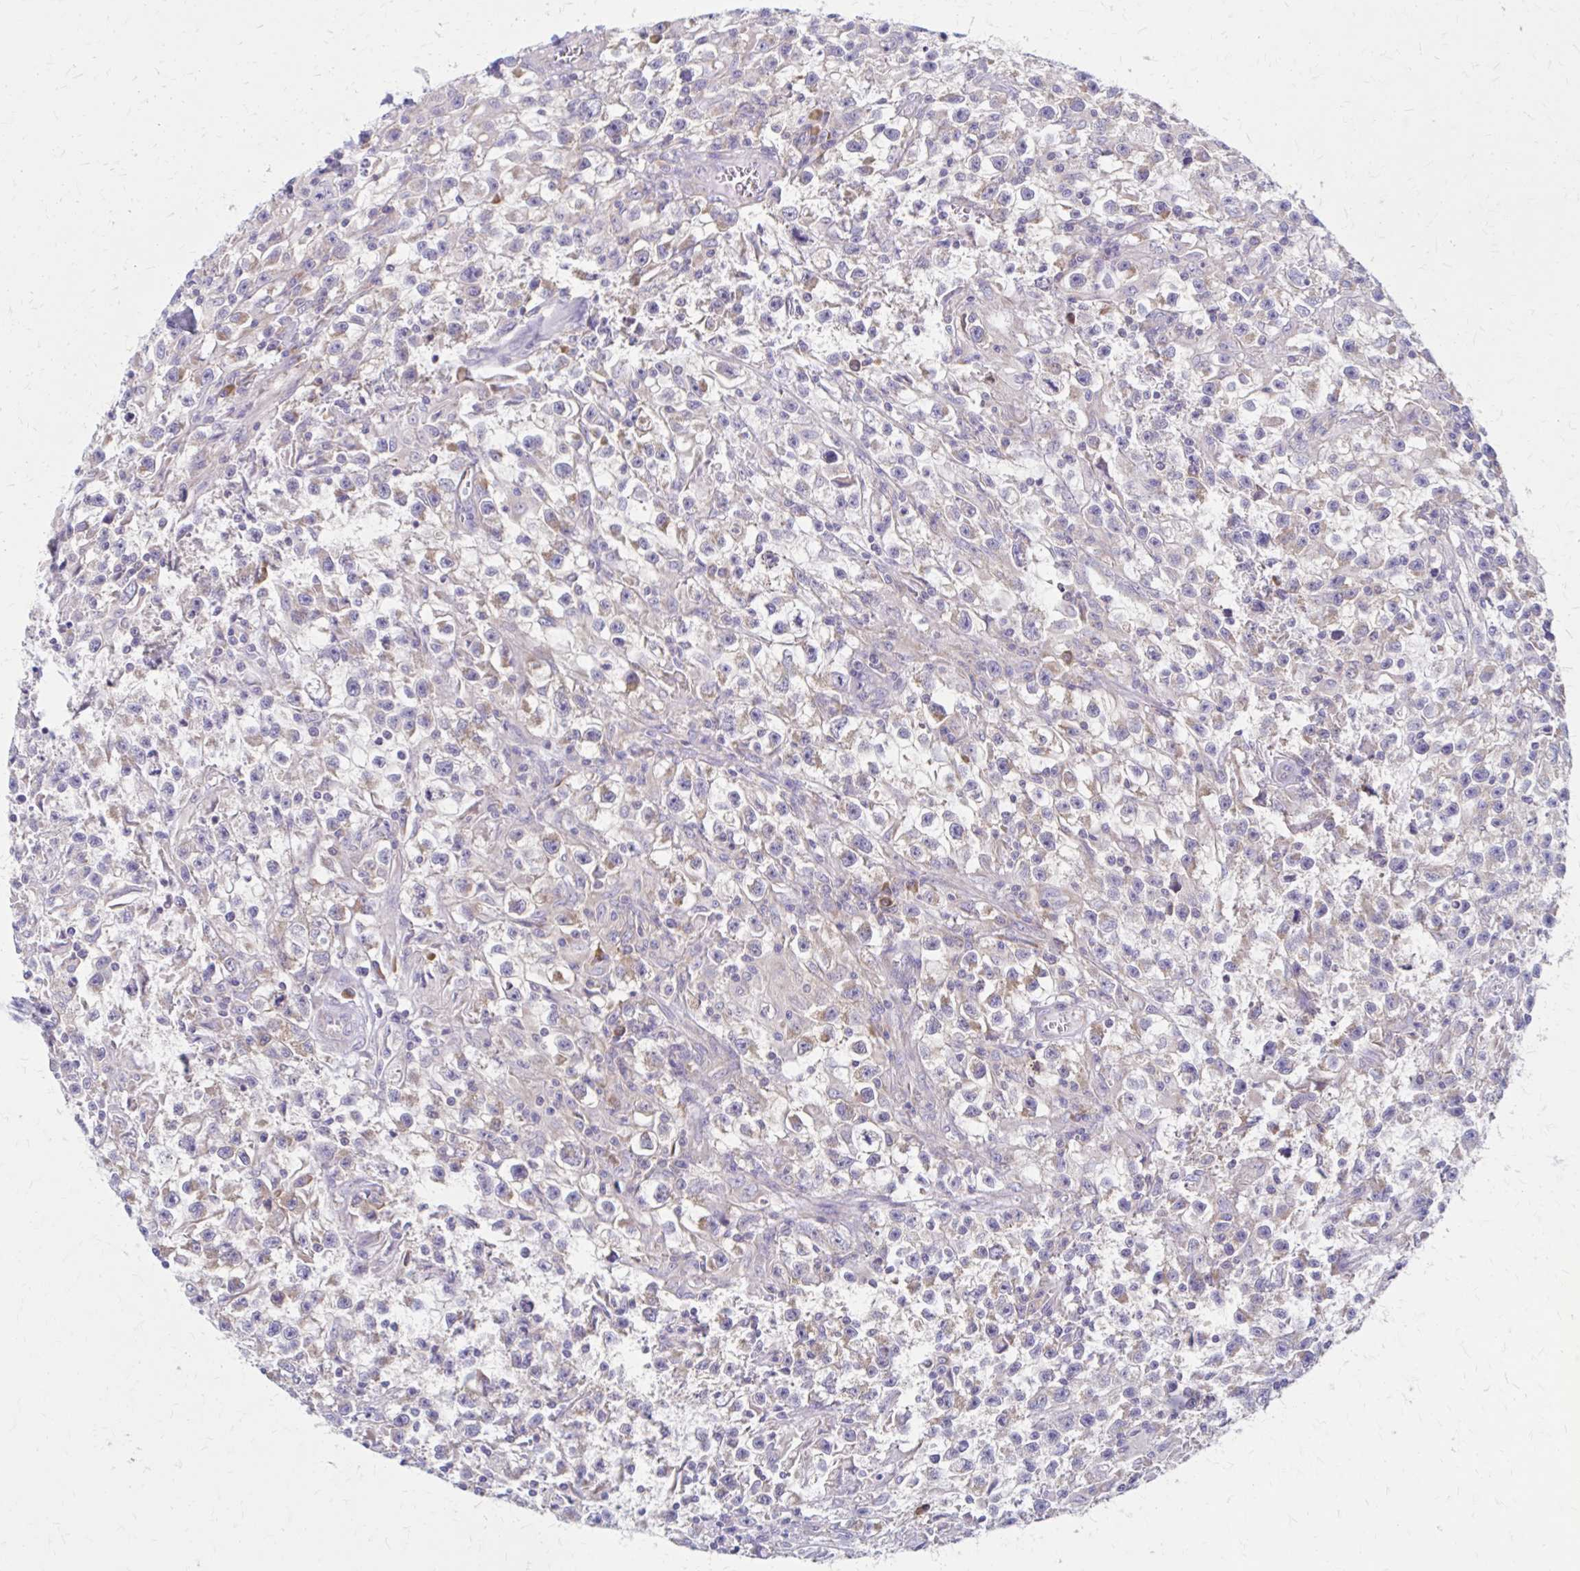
{"staining": {"intensity": "weak", "quantity": "<25%", "location": "cytoplasmic/membranous"}, "tissue": "testis cancer", "cell_type": "Tumor cells", "image_type": "cancer", "snomed": [{"axis": "morphology", "description": "Seminoma, NOS"}, {"axis": "topography", "description": "Testis"}], "caption": "A histopathology image of human testis seminoma is negative for staining in tumor cells.", "gene": "RPL27A", "patient": {"sex": "male", "age": 31}}